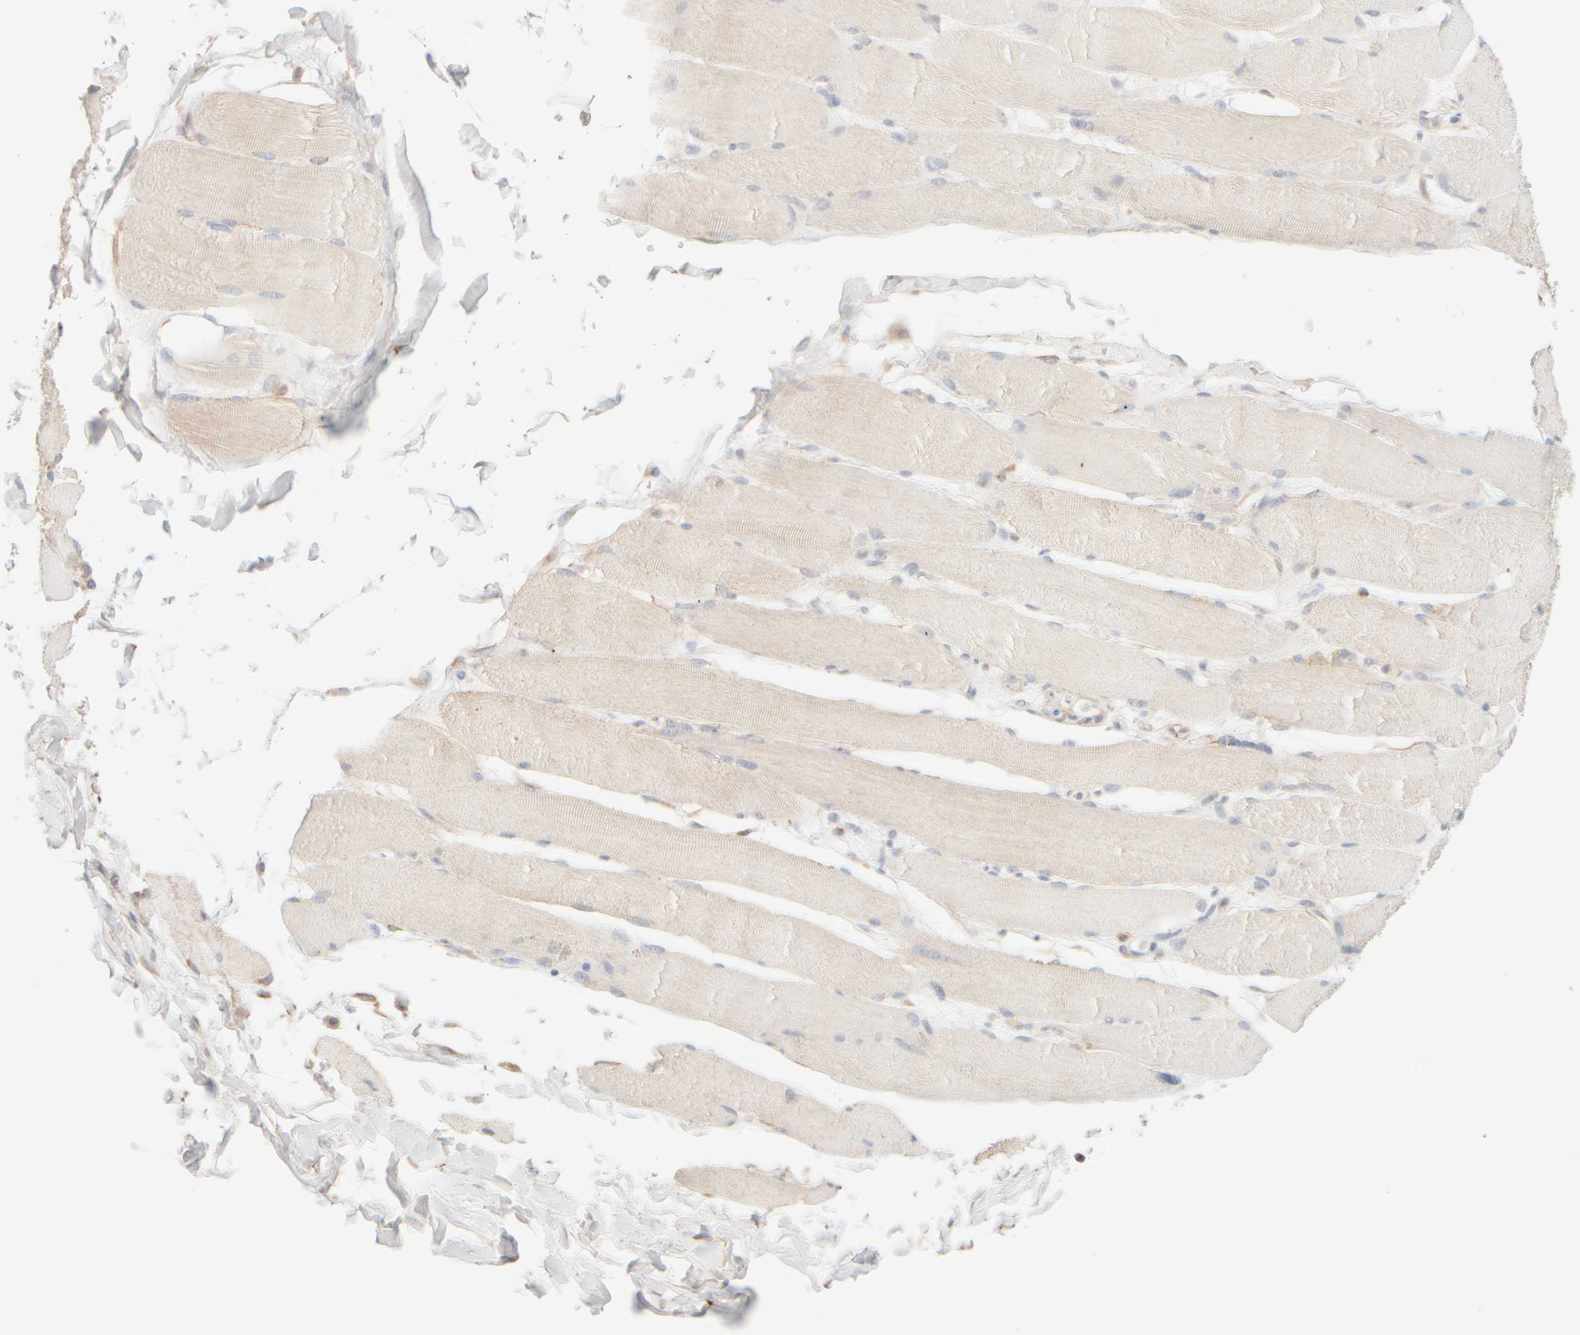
{"staining": {"intensity": "negative", "quantity": "none", "location": "none"}, "tissue": "skeletal muscle", "cell_type": "Myocytes", "image_type": "normal", "snomed": [{"axis": "morphology", "description": "Normal tissue, NOS"}, {"axis": "topography", "description": "Skin"}, {"axis": "topography", "description": "Skeletal muscle"}], "caption": "A photomicrograph of skeletal muscle stained for a protein reveals no brown staining in myocytes.", "gene": "KRT15", "patient": {"sex": "male", "age": 83}}